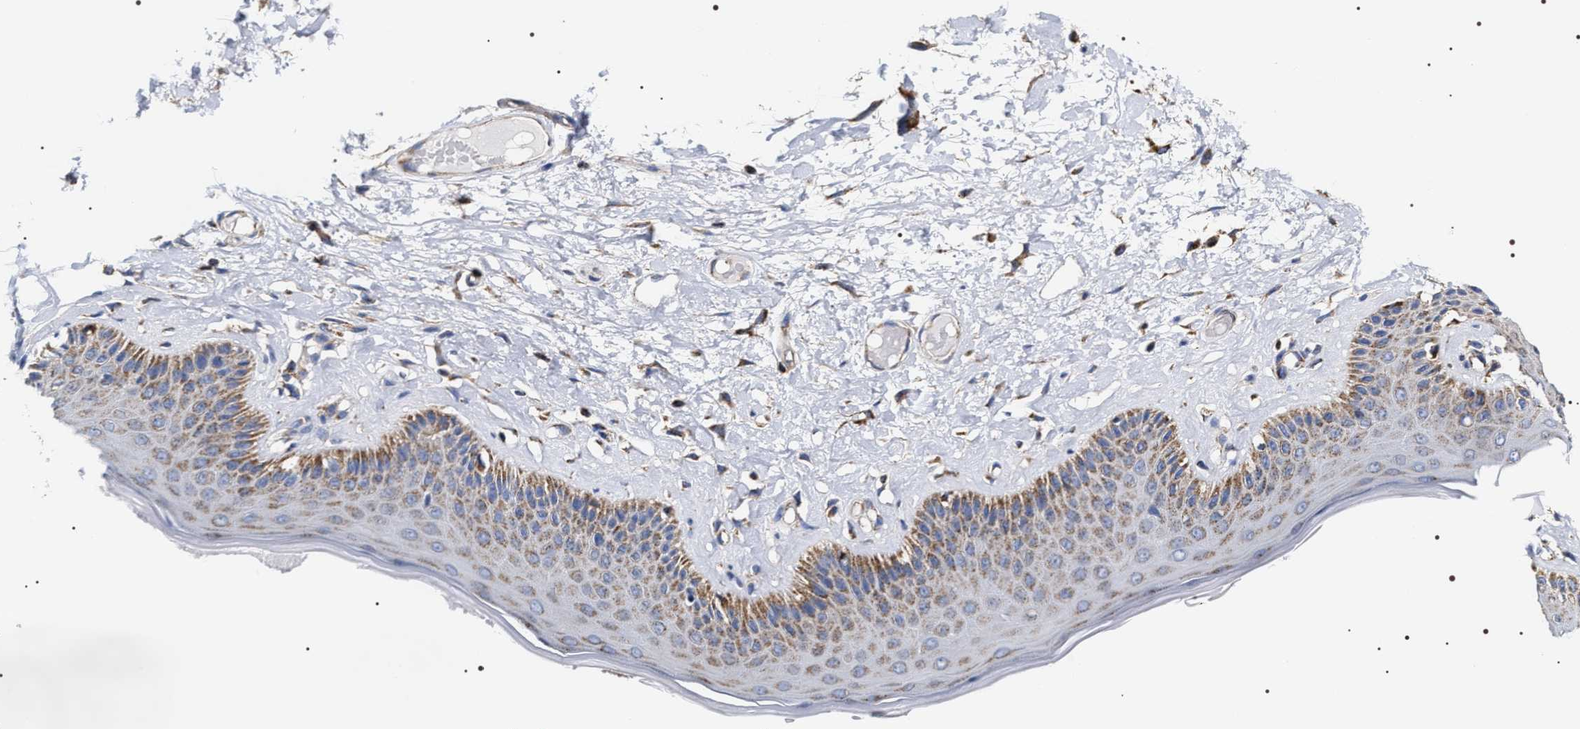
{"staining": {"intensity": "strong", "quantity": "25%-75%", "location": "cytoplasmic/membranous"}, "tissue": "skin", "cell_type": "Epidermal cells", "image_type": "normal", "snomed": [{"axis": "morphology", "description": "Normal tissue, NOS"}, {"axis": "topography", "description": "Vulva"}], "caption": "Immunohistochemistry of unremarkable skin shows high levels of strong cytoplasmic/membranous positivity in approximately 25%-75% of epidermal cells.", "gene": "COG5", "patient": {"sex": "female", "age": 73}}